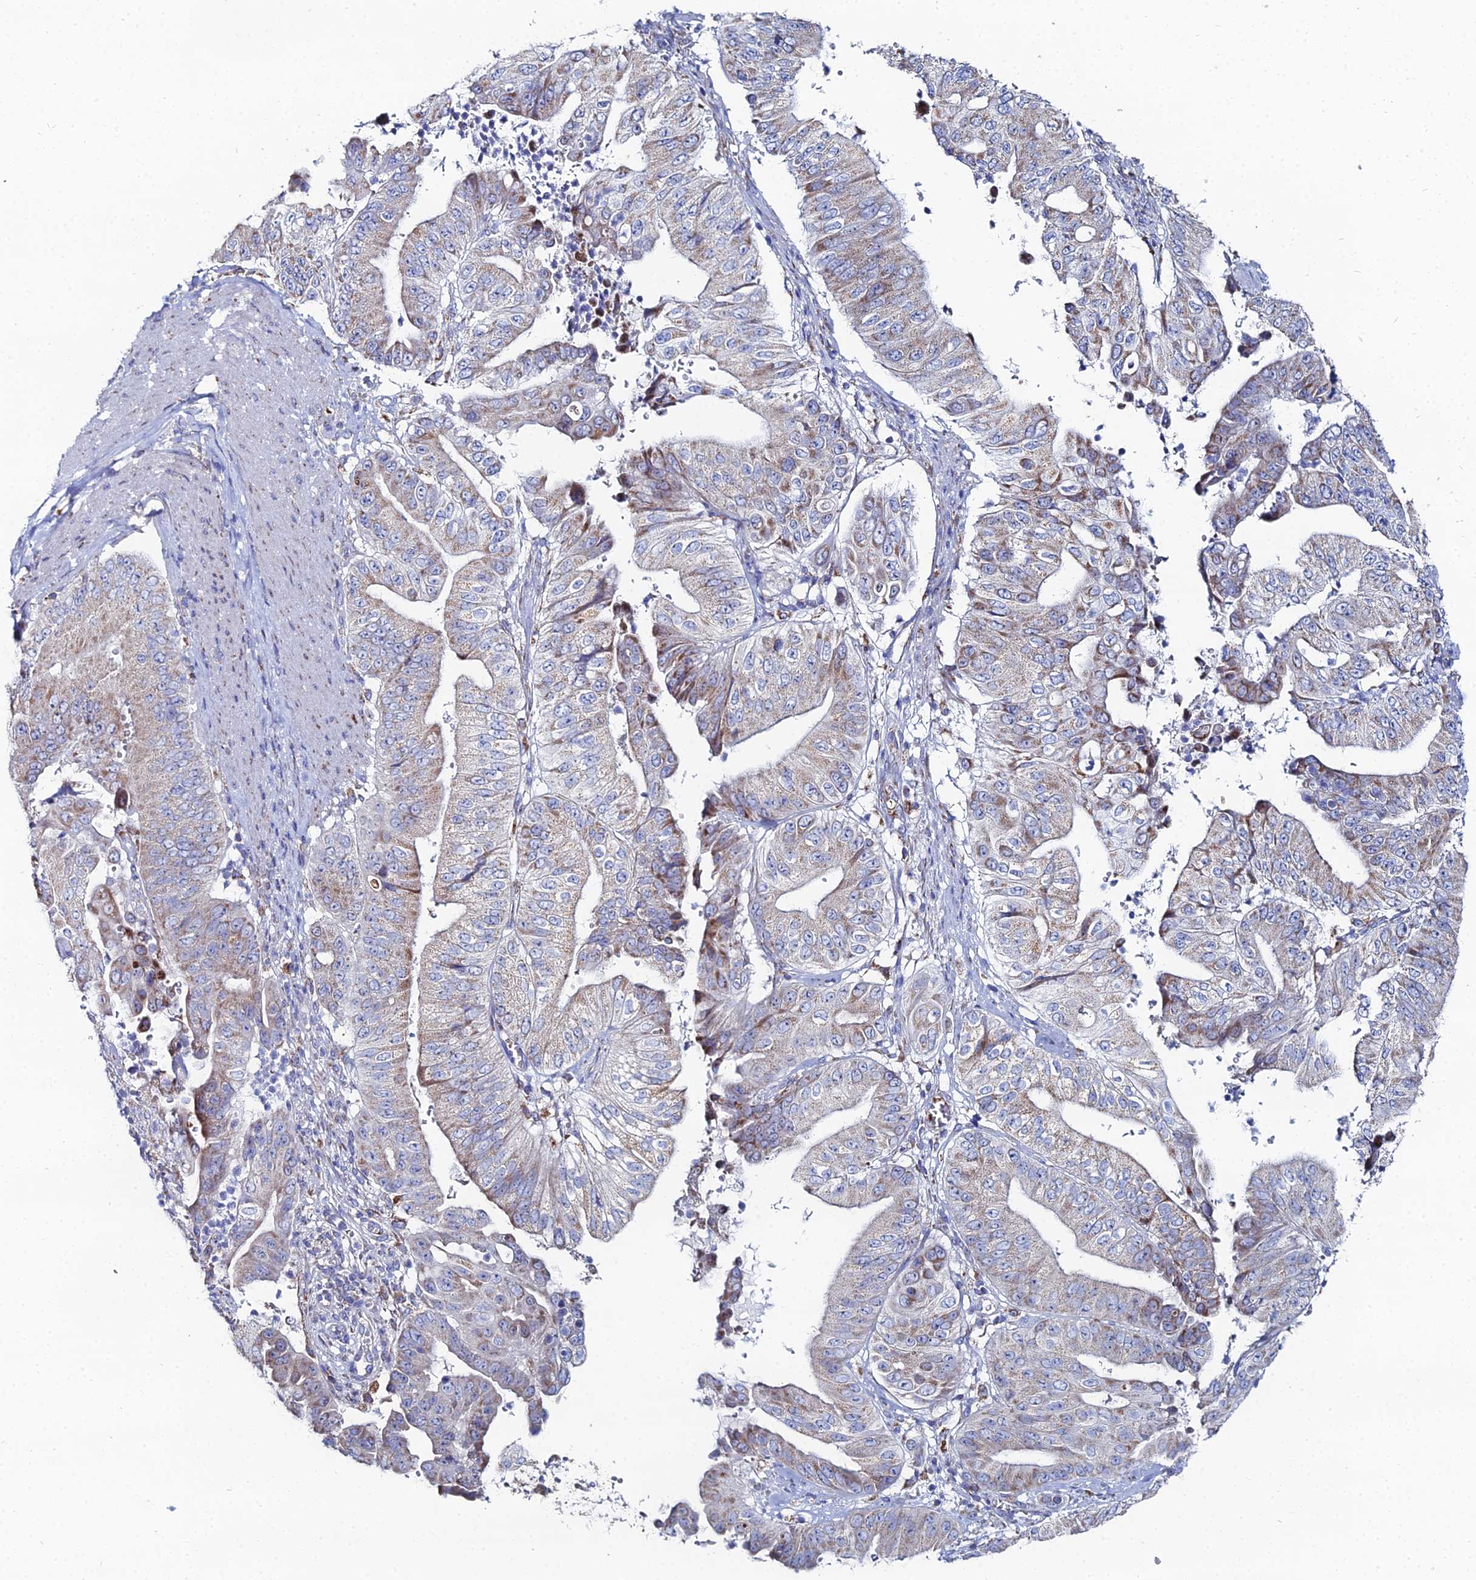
{"staining": {"intensity": "moderate", "quantity": "<25%", "location": "cytoplasmic/membranous"}, "tissue": "pancreatic cancer", "cell_type": "Tumor cells", "image_type": "cancer", "snomed": [{"axis": "morphology", "description": "Adenocarcinoma, NOS"}, {"axis": "topography", "description": "Pancreas"}], "caption": "Adenocarcinoma (pancreatic) stained with a brown dye displays moderate cytoplasmic/membranous positive staining in approximately <25% of tumor cells.", "gene": "MPC1", "patient": {"sex": "female", "age": 77}}